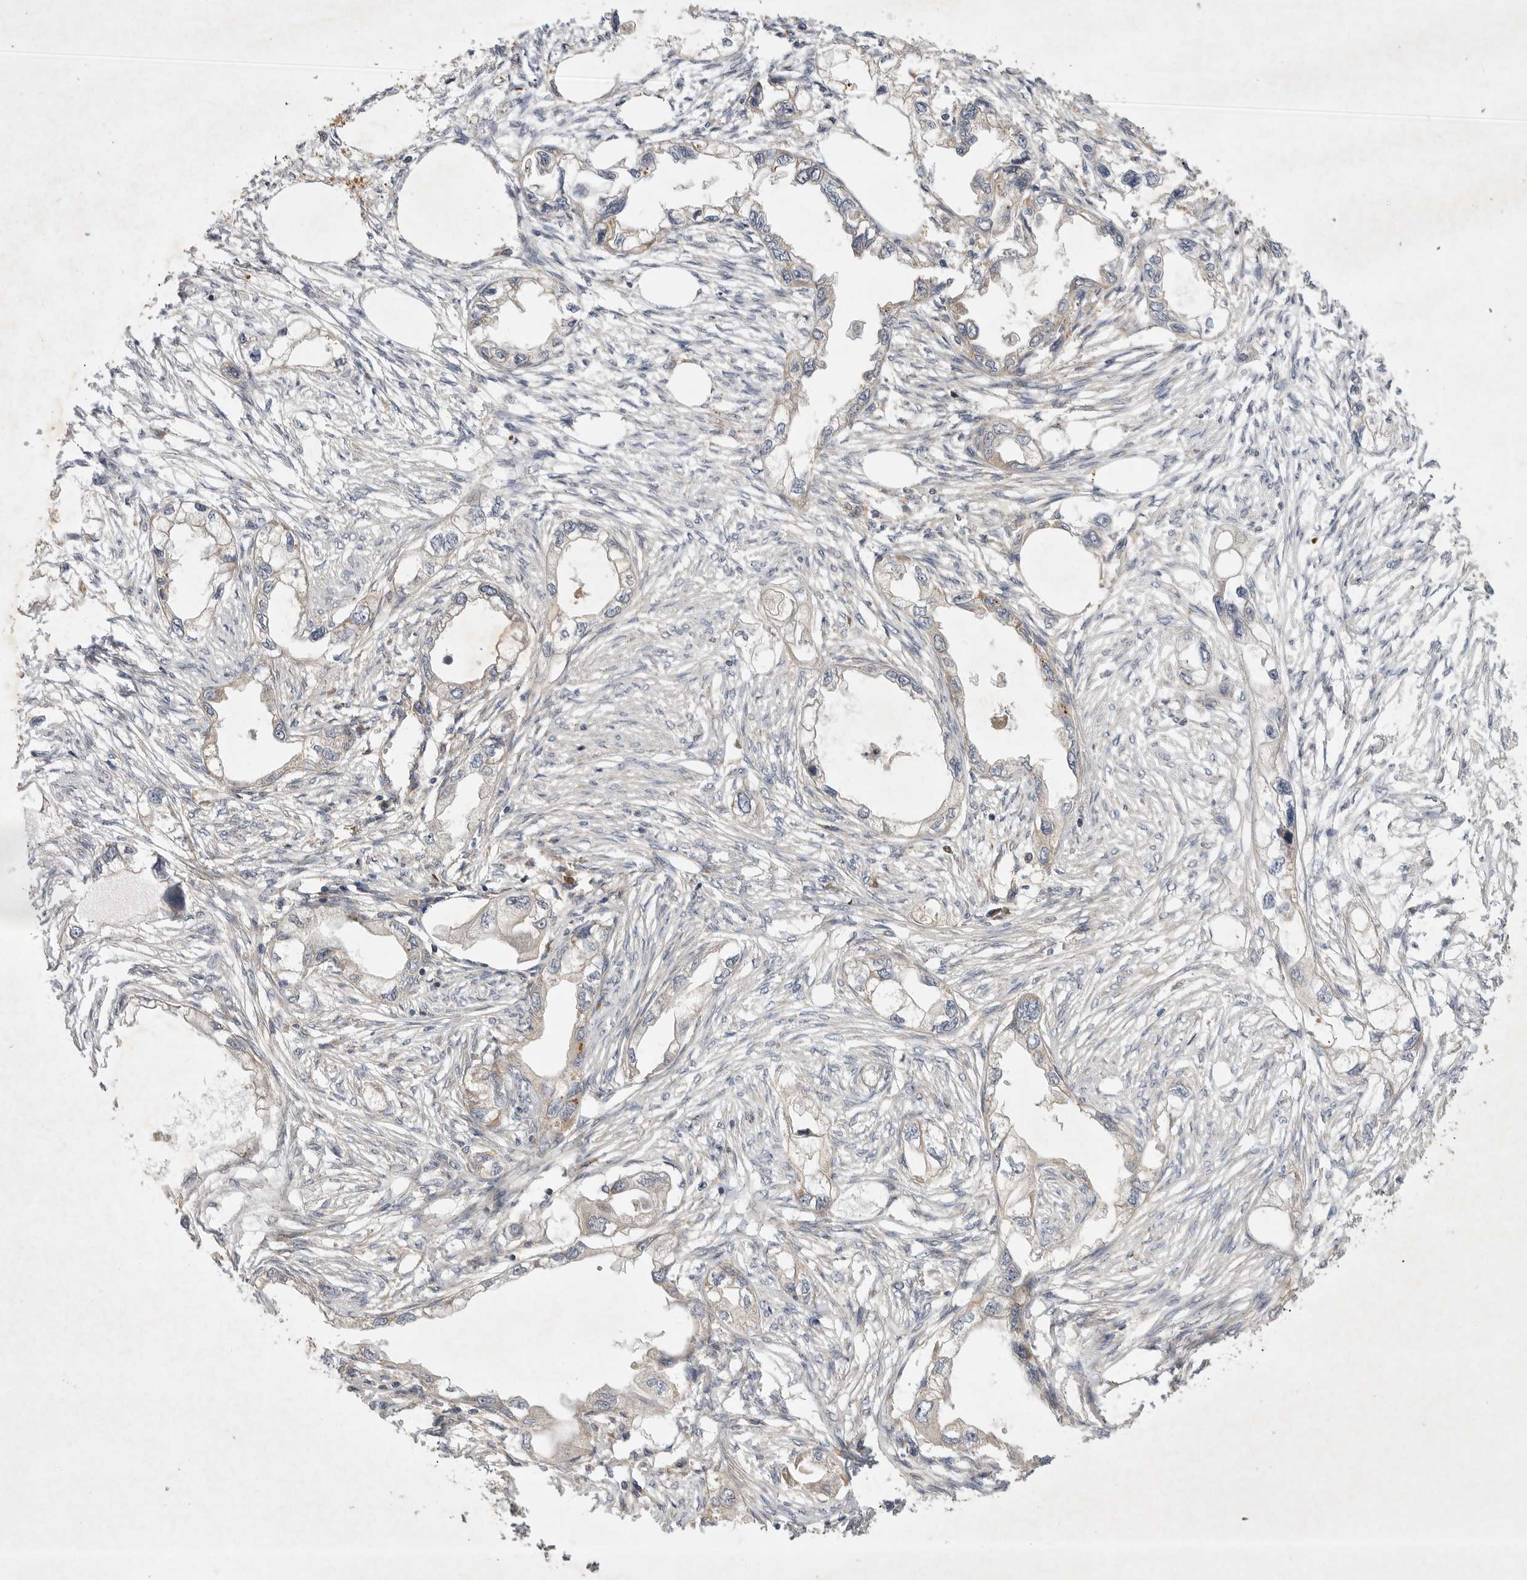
{"staining": {"intensity": "negative", "quantity": "none", "location": "none"}, "tissue": "endometrial cancer", "cell_type": "Tumor cells", "image_type": "cancer", "snomed": [{"axis": "morphology", "description": "Adenocarcinoma, NOS"}, {"axis": "morphology", "description": "Adenocarcinoma, metastatic, NOS"}, {"axis": "topography", "description": "Adipose tissue"}, {"axis": "topography", "description": "Endometrium"}], "caption": "Endometrial cancer was stained to show a protein in brown. There is no significant staining in tumor cells. (Stains: DAB (3,3'-diaminobenzidine) IHC with hematoxylin counter stain, Microscopy: brightfield microscopy at high magnification).", "gene": "ZNF232", "patient": {"sex": "female", "age": 67}}